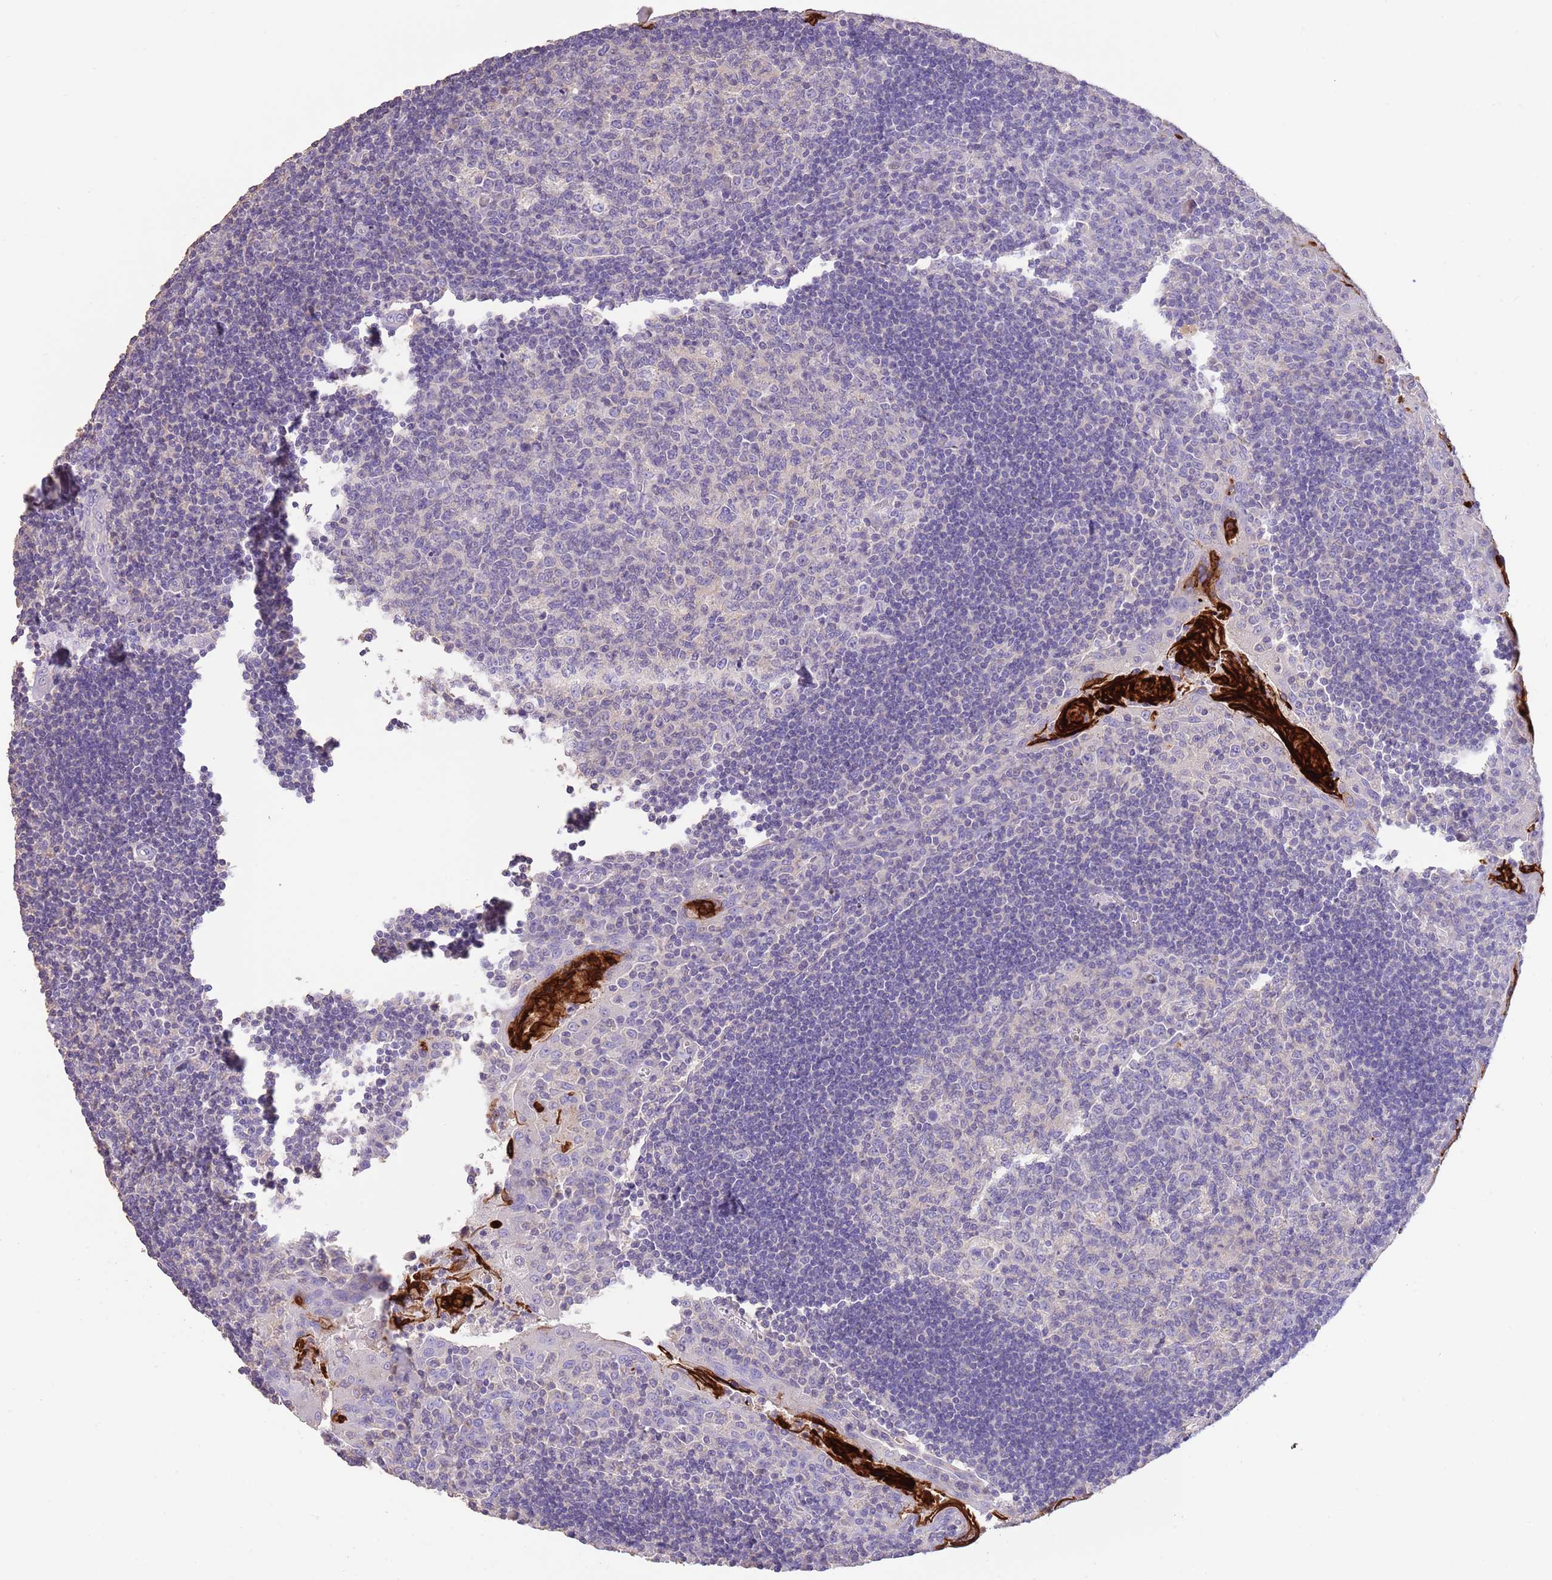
{"staining": {"intensity": "negative", "quantity": "none", "location": "none"}, "tissue": "tonsil", "cell_type": "Germinal center cells", "image_type": "normal", "snomed": [{"axis": "morphology", "description": "Normal tissue, NOS"}, {"axis": "topography", "description": "Tonsil"}], "caption": "Immunohistochemistry (IHC) of normal human tonsil displays no positivity in germinal center cells. (DAB immunohistochemistry (IHC) with hematoxylin counter stain).", "gene": "SFTPA1", "patient": {"sex": "male", "age": 17}}